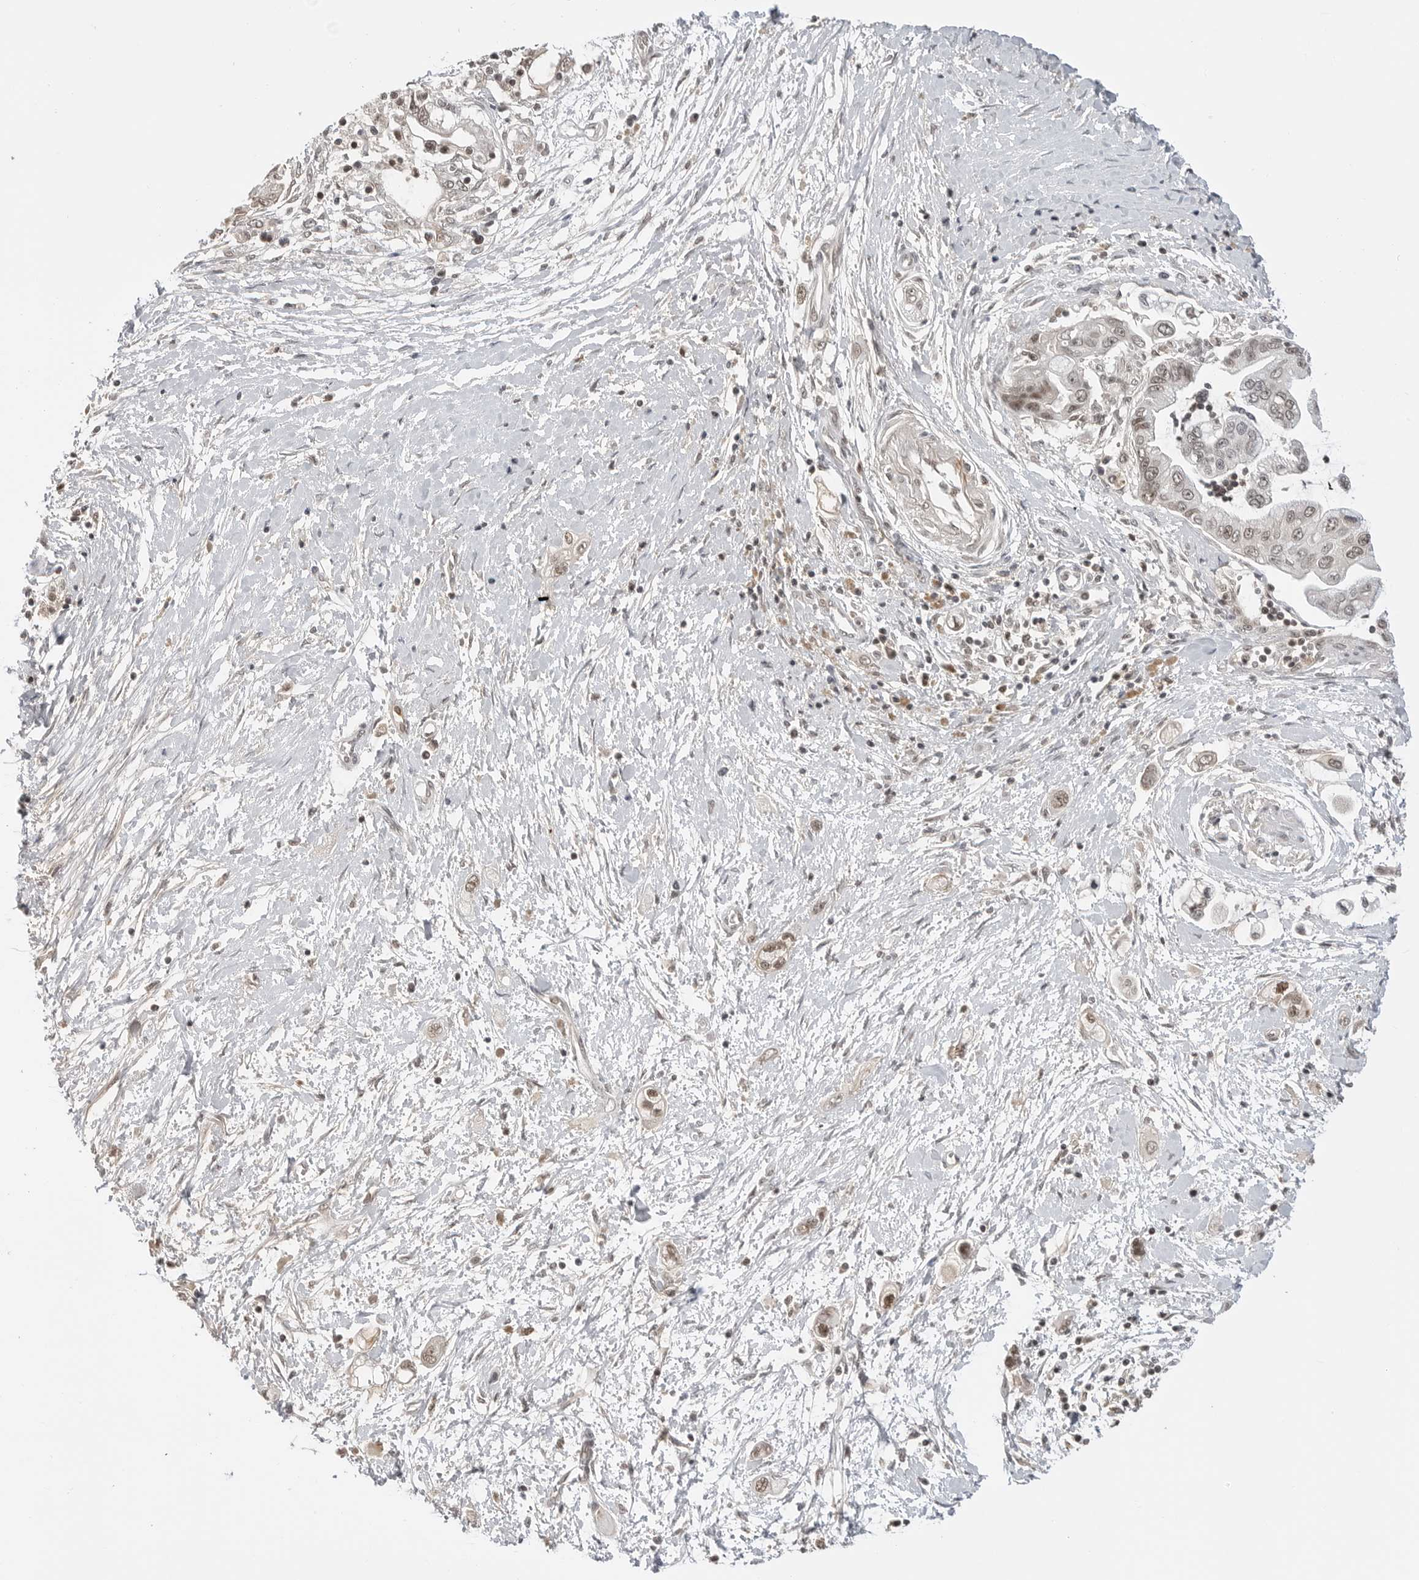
{"staining": {"intensity": "weak", "quantity": ">75%", "location": "nuclear"}, "tissue": "pancreatic cancer", "cell_type": "Tumor cells", "image_type": "cancer", "snomed": [{"axis": "morphology", "description": "Adenocarcinoma, NOS"}, {"axis": "topography", "description": "Pancreas"}], "caption": "Weak nuclear expression for a protein is seen in approximately >75% of tumor cells of adenocarcinoma (pancreatic) using IHC.", "gene": "C8orf33", "patient": {"sex": "male", "age": 59}}